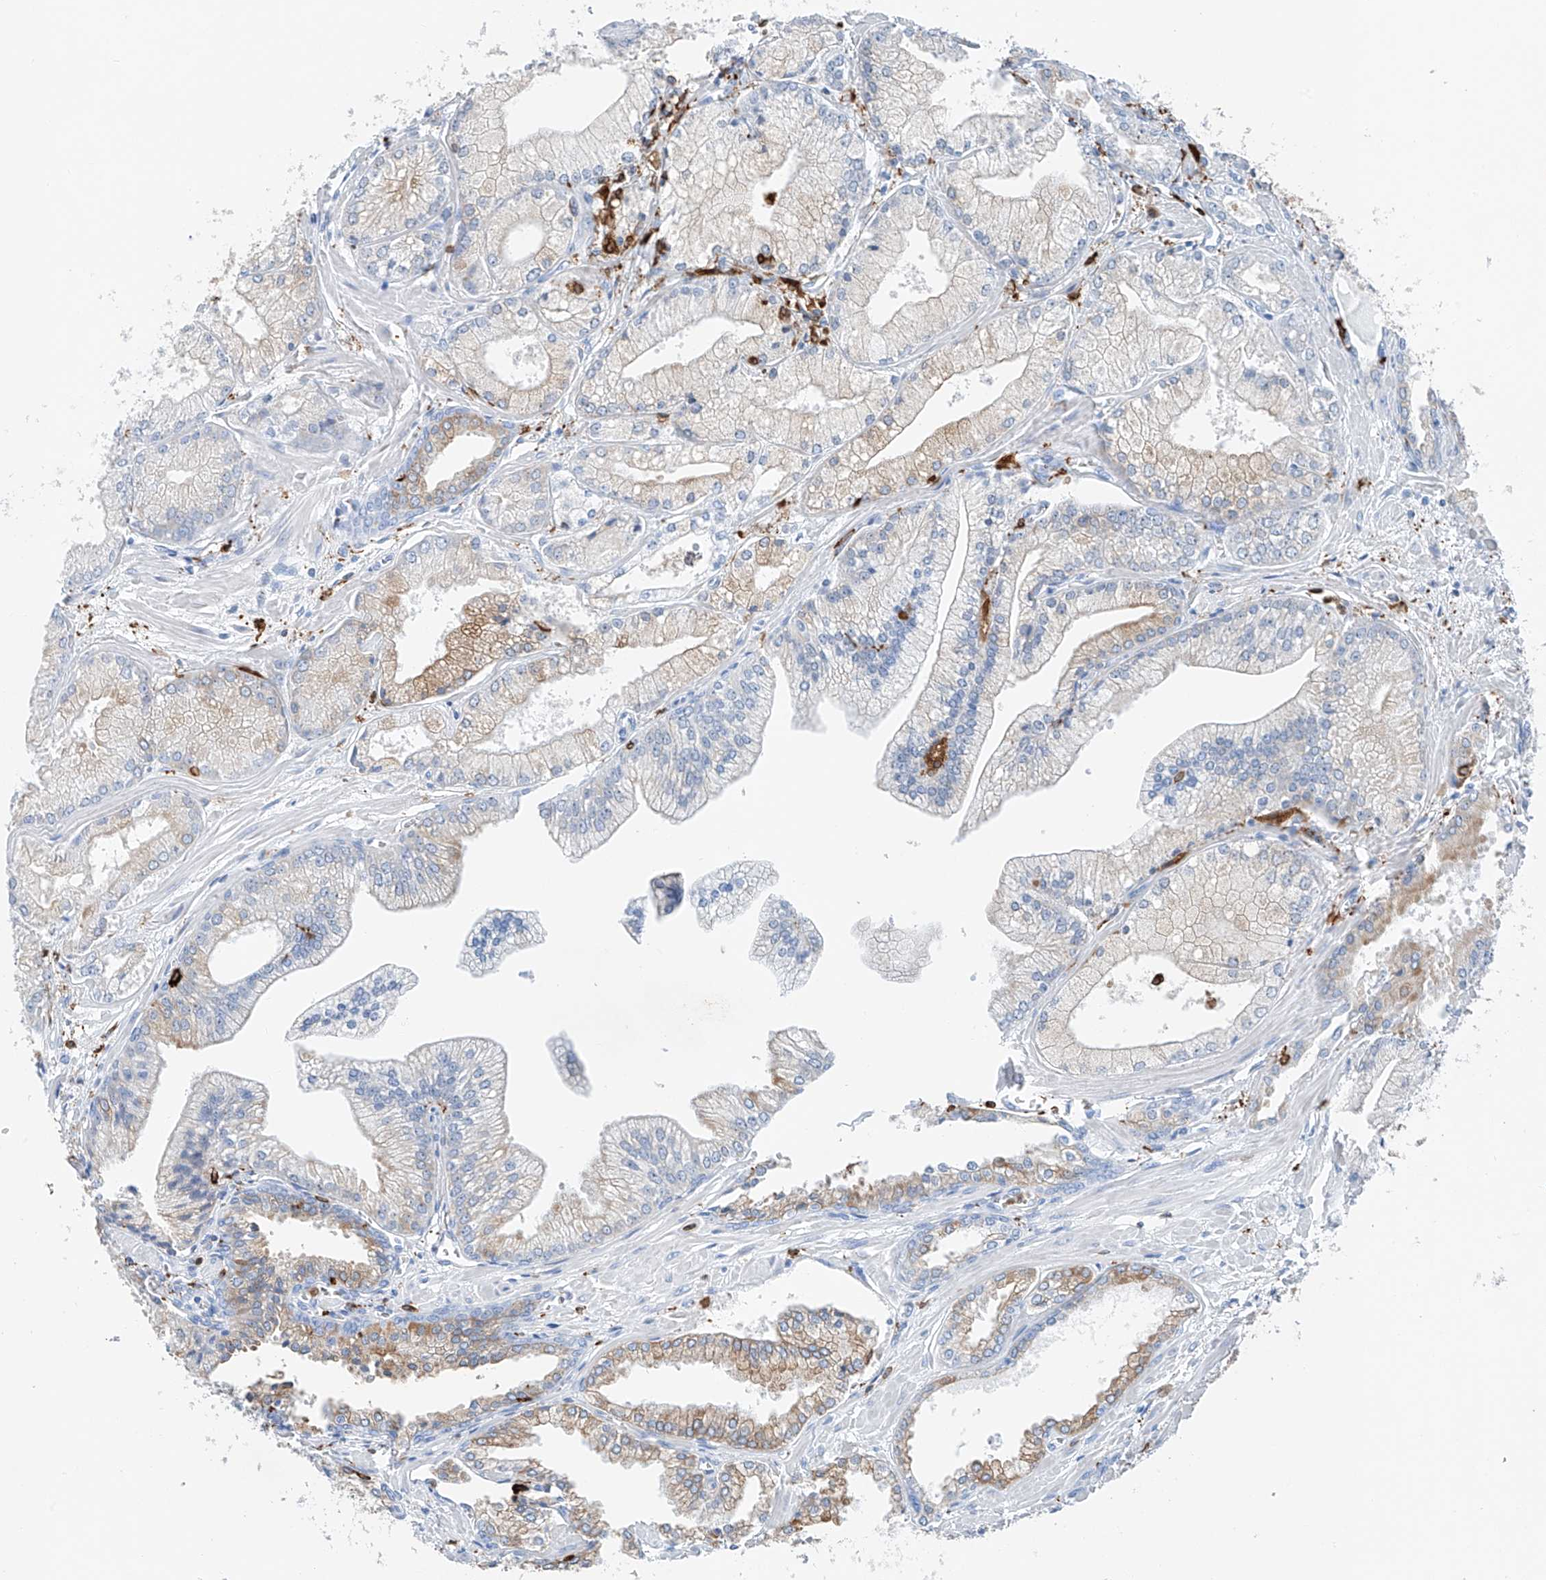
{"staining": {"intensity": "moderate", "quantity": "25%-75%", "location": "cytoplasmic/membranous"}, "tissue": "prostate cancer", "cell_type": "Tumor cells", "image_type": "cancer", "snomed": [{"axis": "morphology", "description": "Adenocarcinoma, Low grade"}, {"axis": "topography", "description": "Prostate"}], "caption": "An immunohistochemistry (IHC) histopathology image of neoplastic tissue is shown. Protein staining in brown labels moderate cytoplasmic/membranous positivity in prostate adenocarcinoma (low-grade) within tumor cells. (Brightfield microscopy of DAB IHC at high magnification).", "gene": "TBXAS1", "patient": {"sex": "male", "age": 67}}